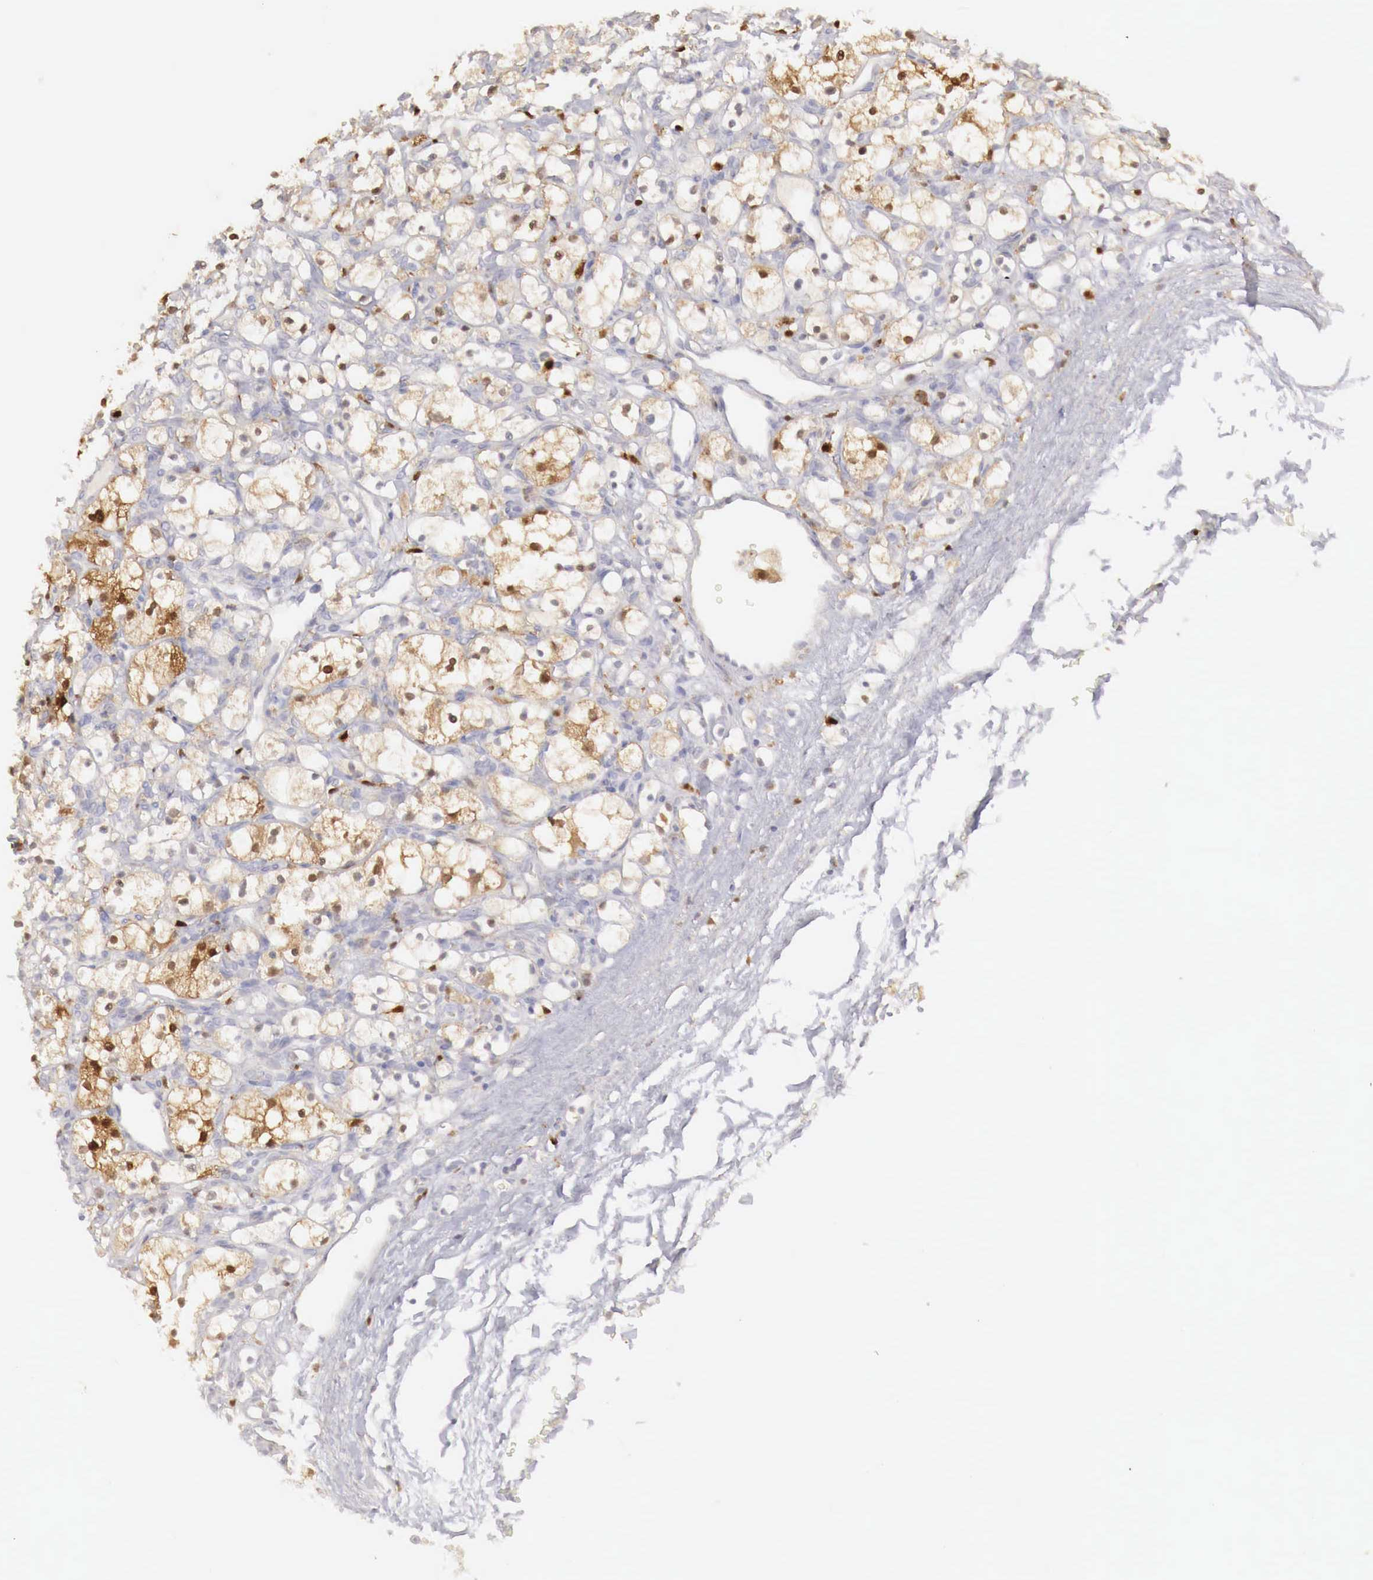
{"staining": {"intensity": "moderate", "quantity": "25%-75%", "location": "cytoplasmic/membranous"}, "tissue": "renal cancer", "cell_type": "Tumor cells", "image_type": "cancer", "snomed": [{"axis": "morphology", "description": "Adenocarcinoma, NOS"}, {"axis": "topography", "description": "Kidney"}], "caption": "A histopathology image of human adenocarcinoma (renal) stained for a protein displays moderate cytoplasmic/membranous brown staining in tumor cells.", "gene": "RENBP", "patient": {"sex": "female", "age": 83}}